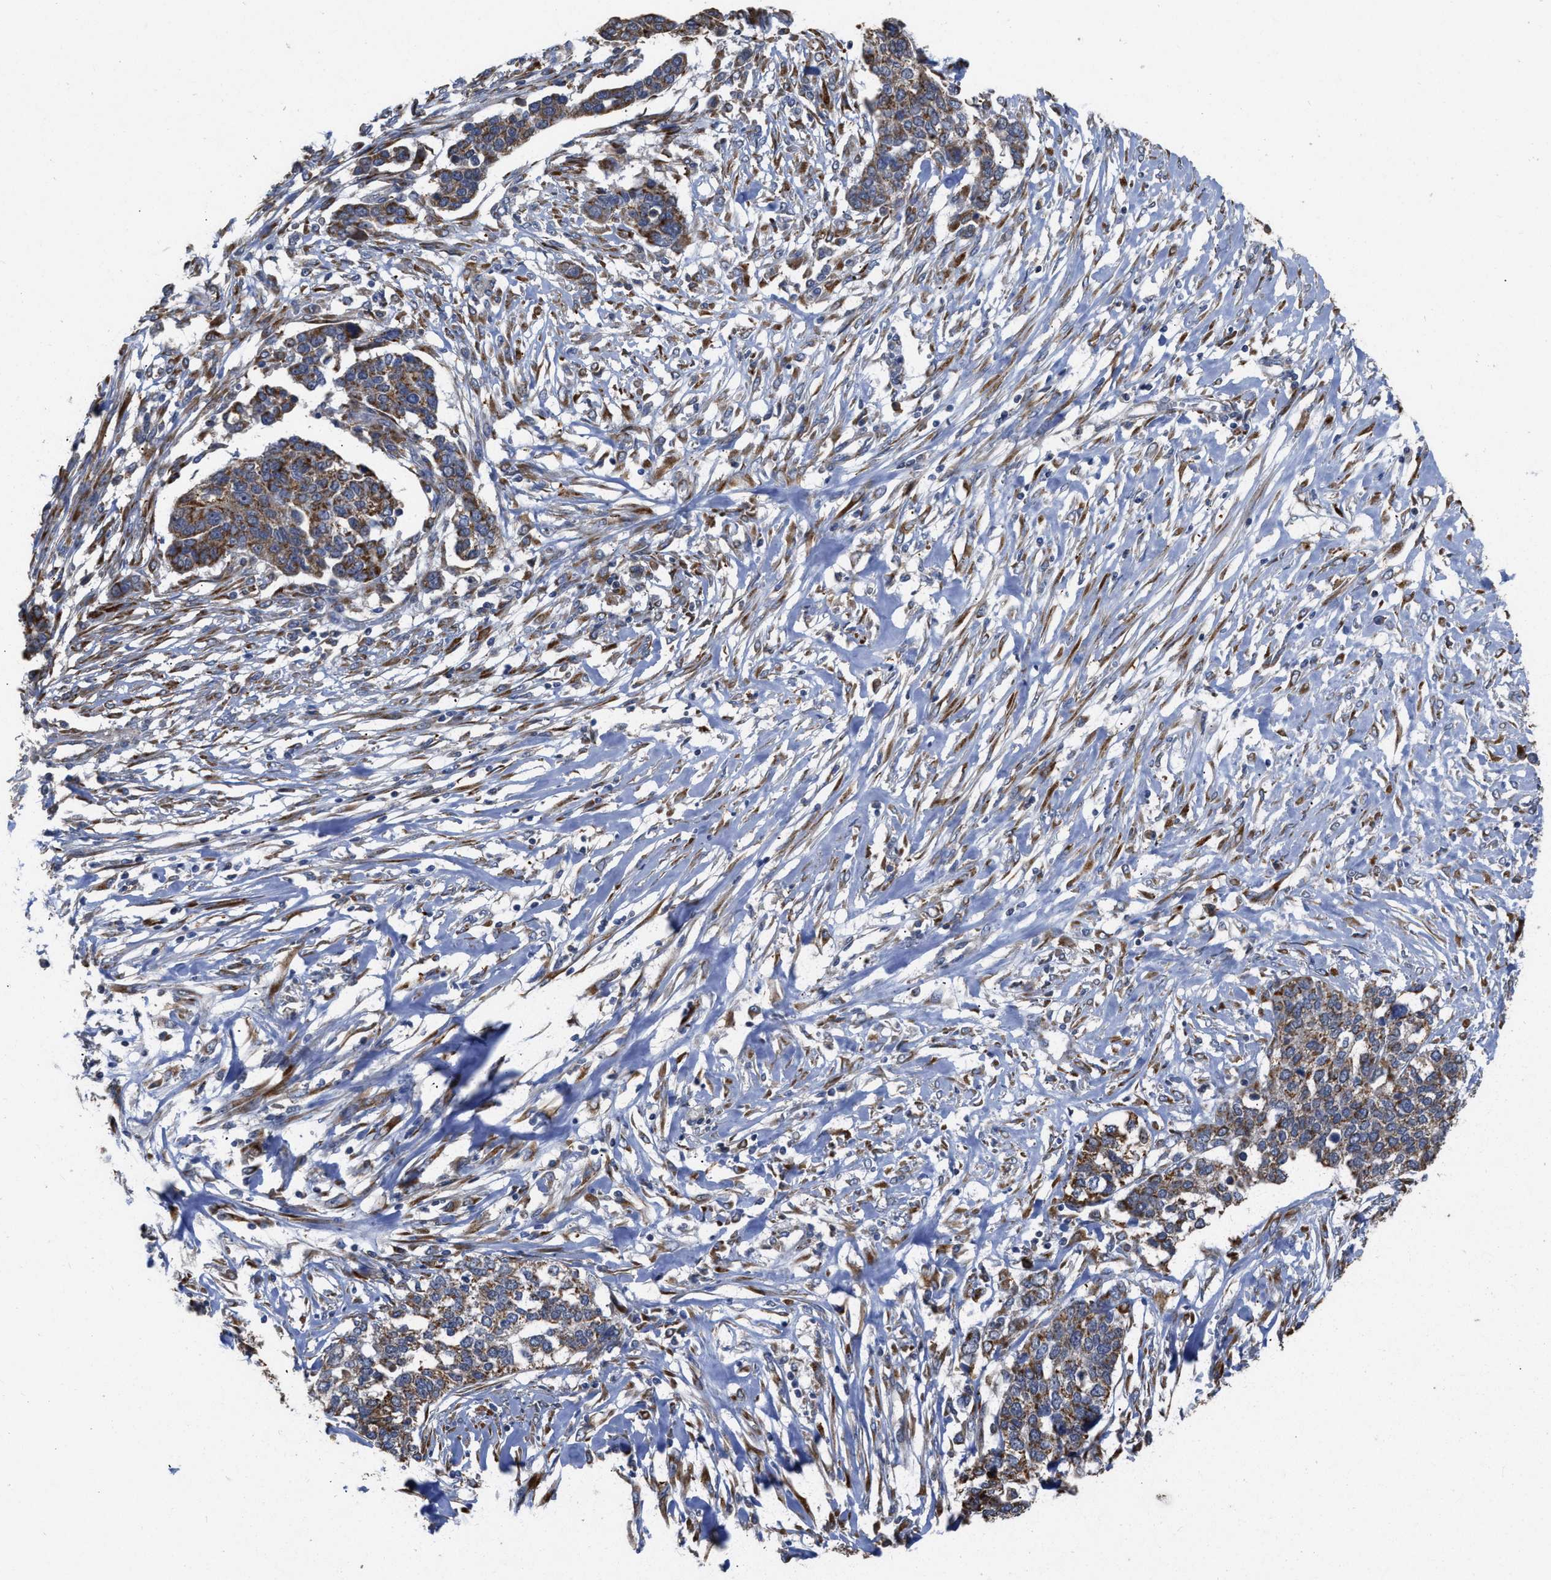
{"staining": {"intensity": "moderate", "quantity": ">75%", "location": "cytoplasmic/membranous"}, "tissue": "ovarian cancer", "cell_type": "Tumor cells", "image_type": "cancer", "snomed": [{"axis": "morphology", "description": "Cystadenocarcinoma, serous, NOS"}, {"axis": "topography", "description": "Ovary"}], "caption": "Moderate cytoplasmic/membranous protein positivity is identified in about >75% of tumor cells in ovarian cancer.", "gene": "AK2", "patient": {"sex": "female", "age": 44}}